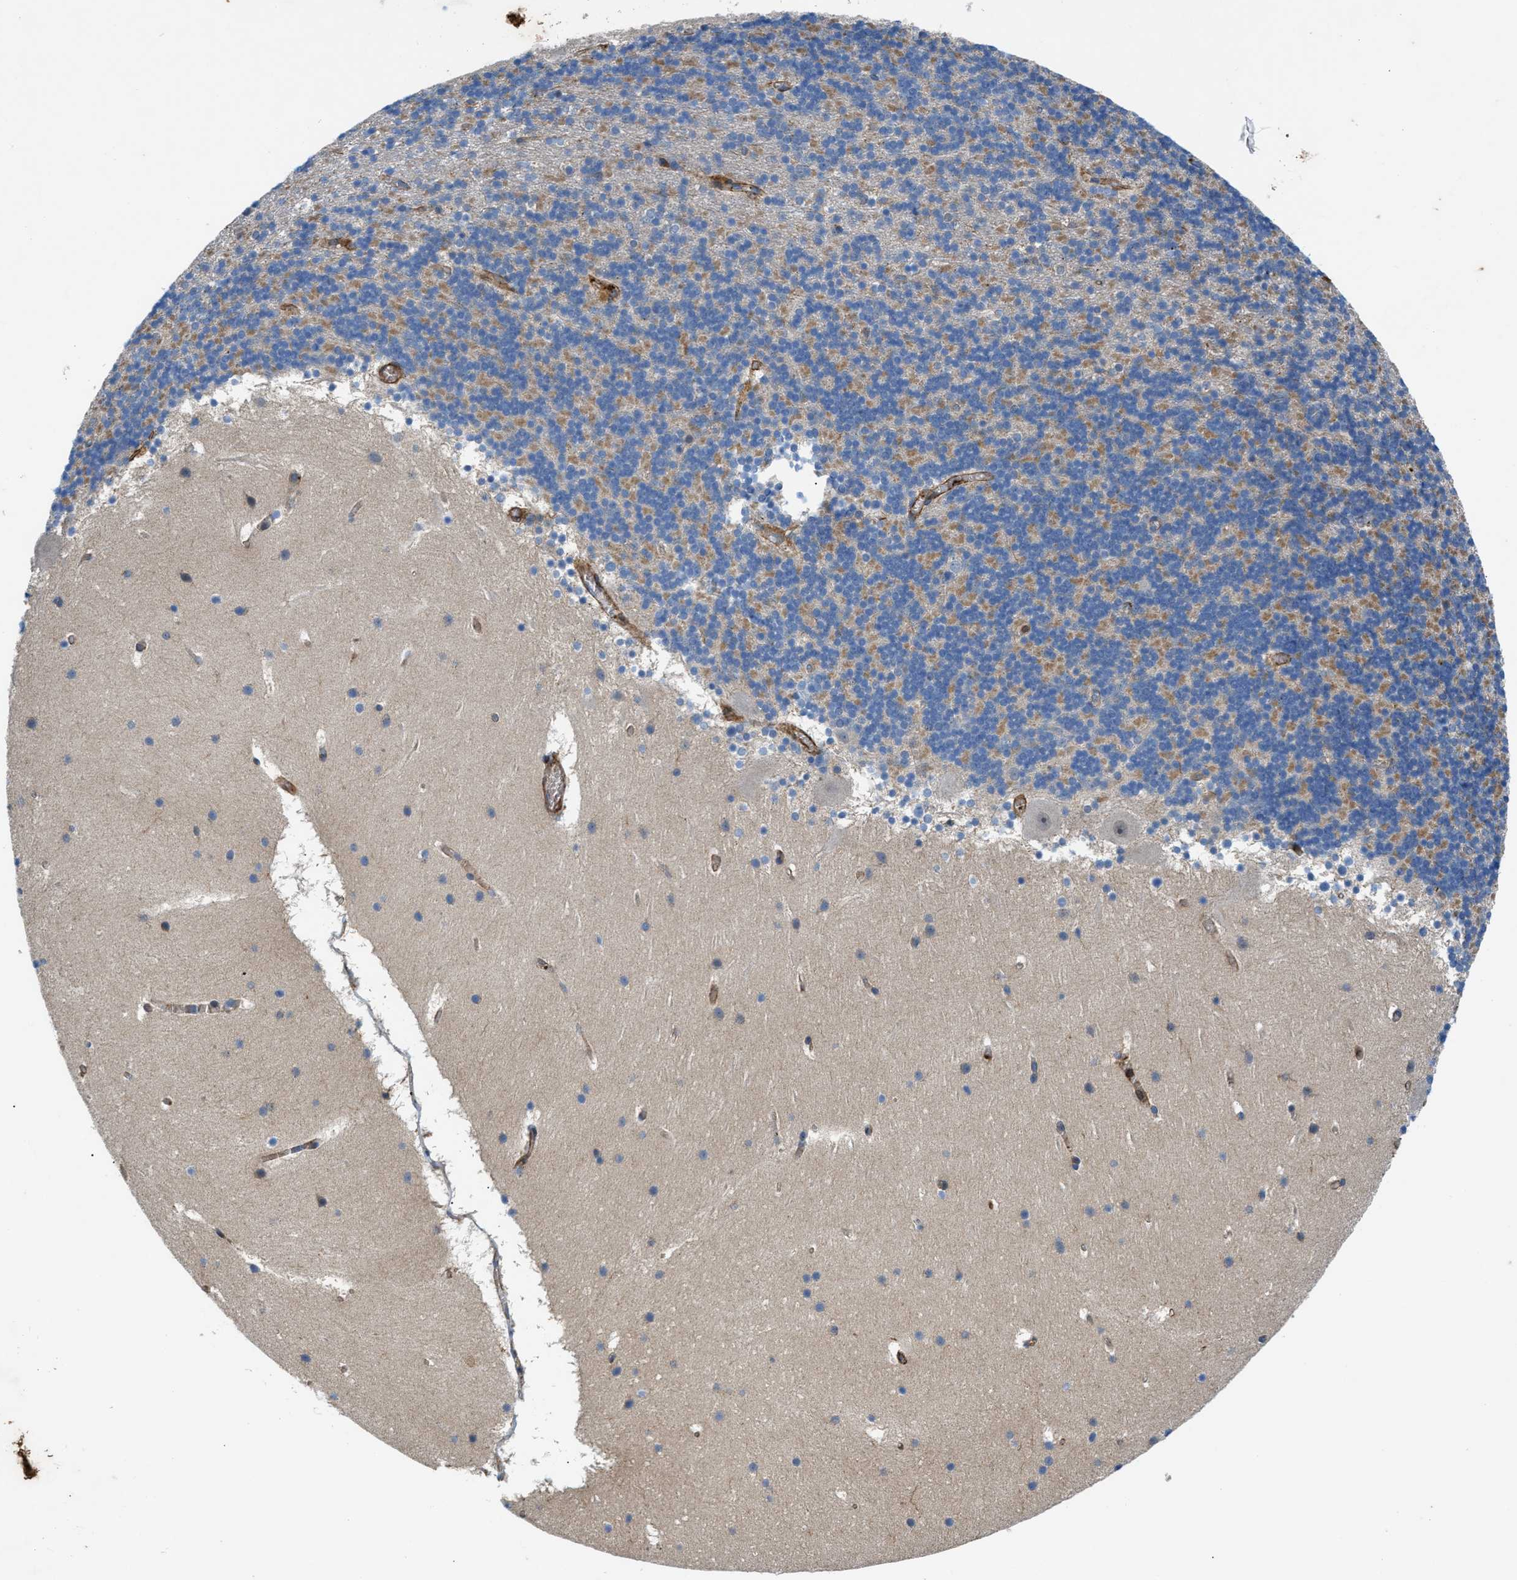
{"staining": {"intensity": "moderate", "quantity": "25%-75%", "location": "cytoplasmic/membranous"}, "tissue": "cerebellum", "cell_type": "Cells in granular layer", "image_type": "normal", "snomed": [{"axis": "morphology", "description": "Normal tissue, NOS"}, {"axis": "topography", "description": "Cerebellum"}], "caption": "The photomicrograph displays immunohistochemical staining of unremarkable cerebellum. There is moderate cytoplasmic/membranous expression is identified in about 25%-75% of cells in granular layer. (Brightfield microscopy of DAB IHC at high magnification).", "gene": "DHODH", "patient": {"sex": "male", "age": 45}}